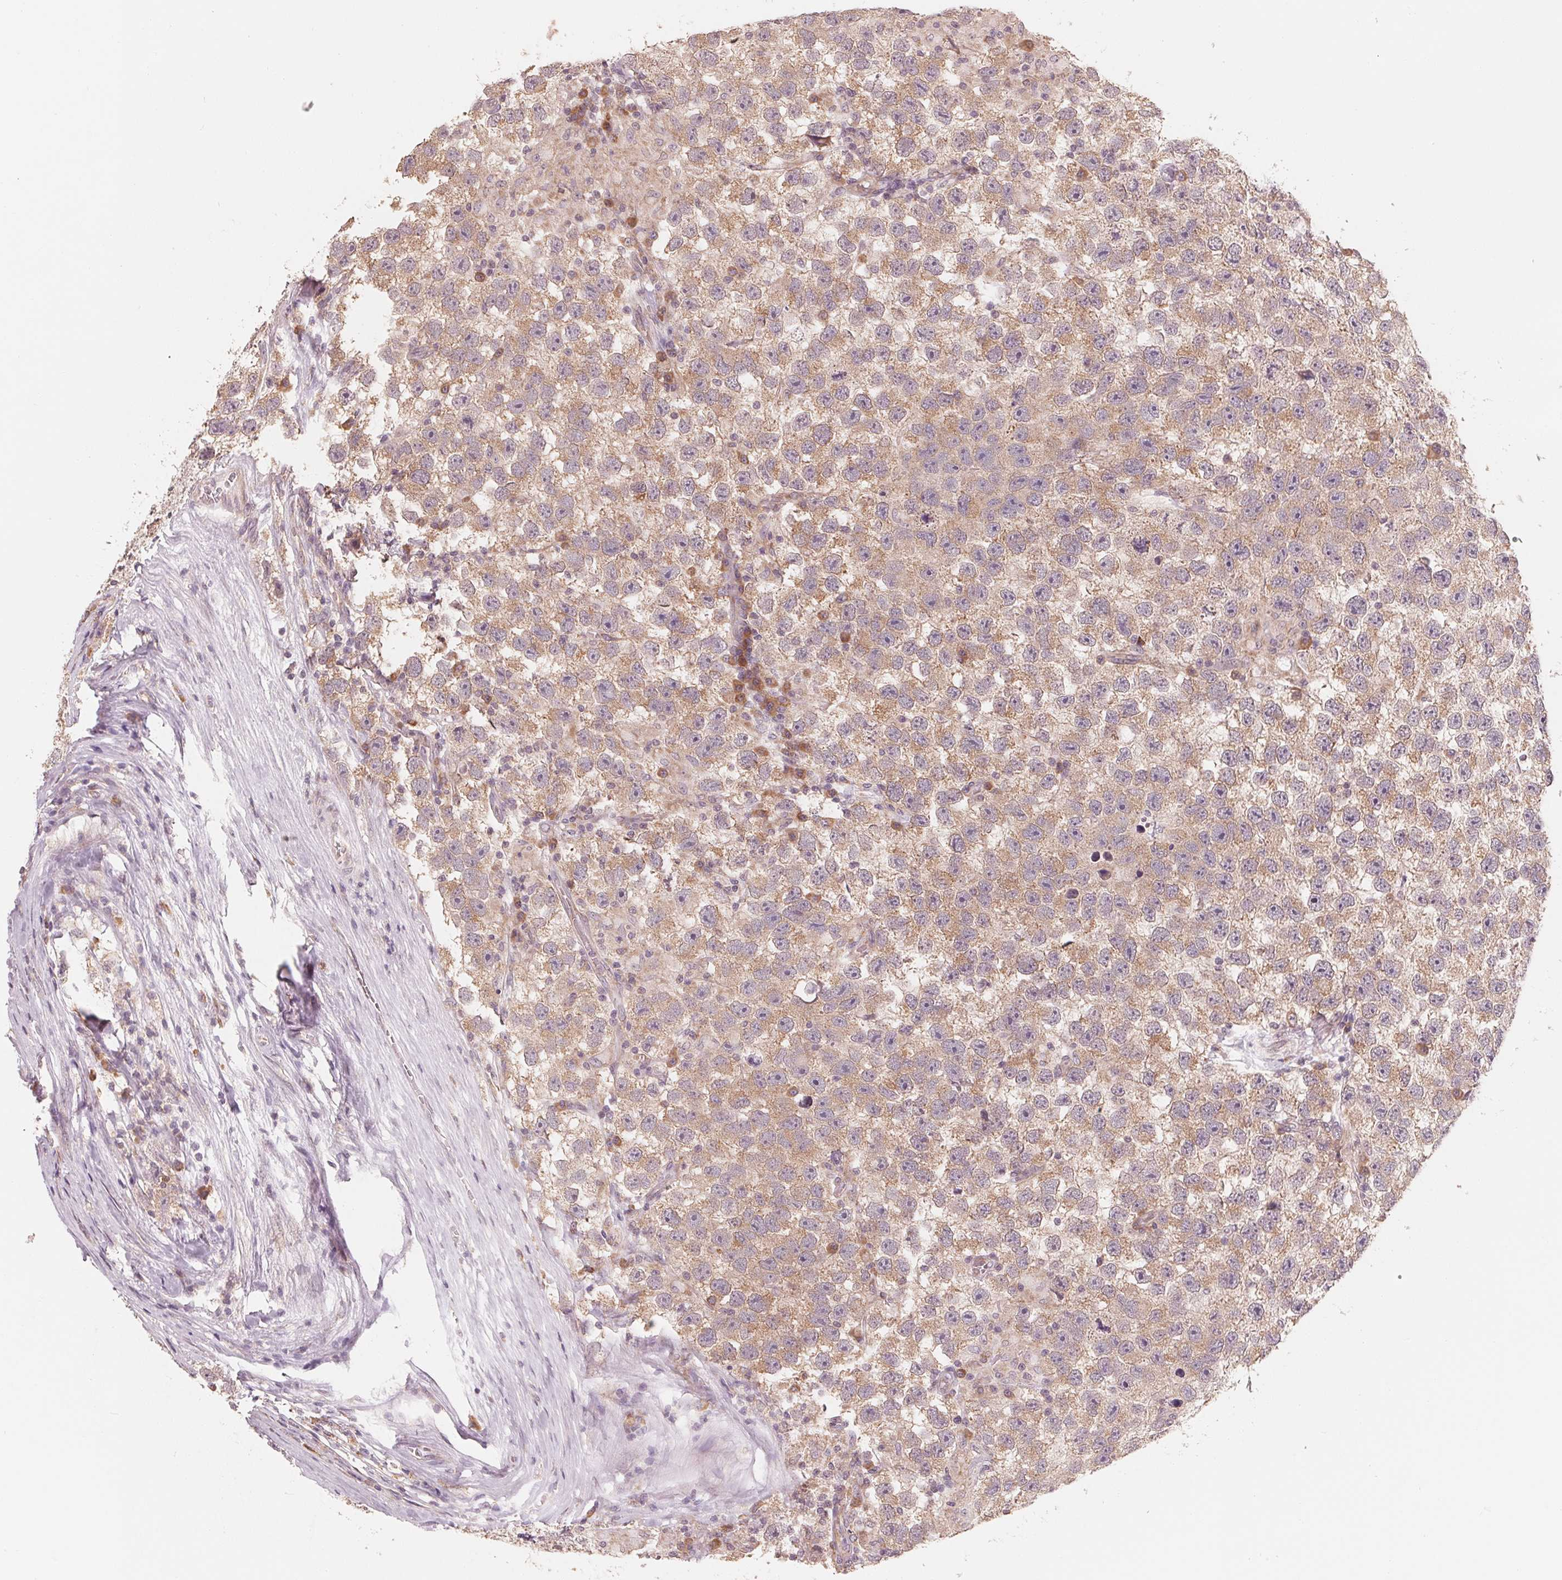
{"staining": {"intensity": "moderate", "quantity": ">75%", "location": "cytoplasmic/membranous"}, "tissue": "testis cancer", "cell_type": "Tumor cells", "image_type": "cancer", "snomed": [{"axis": "morphology", "description": "Seminoma, NOS"}, {"axis": "topography", "description": "Testis"}], "caption": "The immunohistochemical stain highlights moderate cytoplasmic/membranous expression in tumor cells of testis cancer (seminoma) tissue. (DAB IHC with brightfield microscopy, high magnification).", "gene": "GIGYF2", "patient": {"sex": "male", "age": 26}}